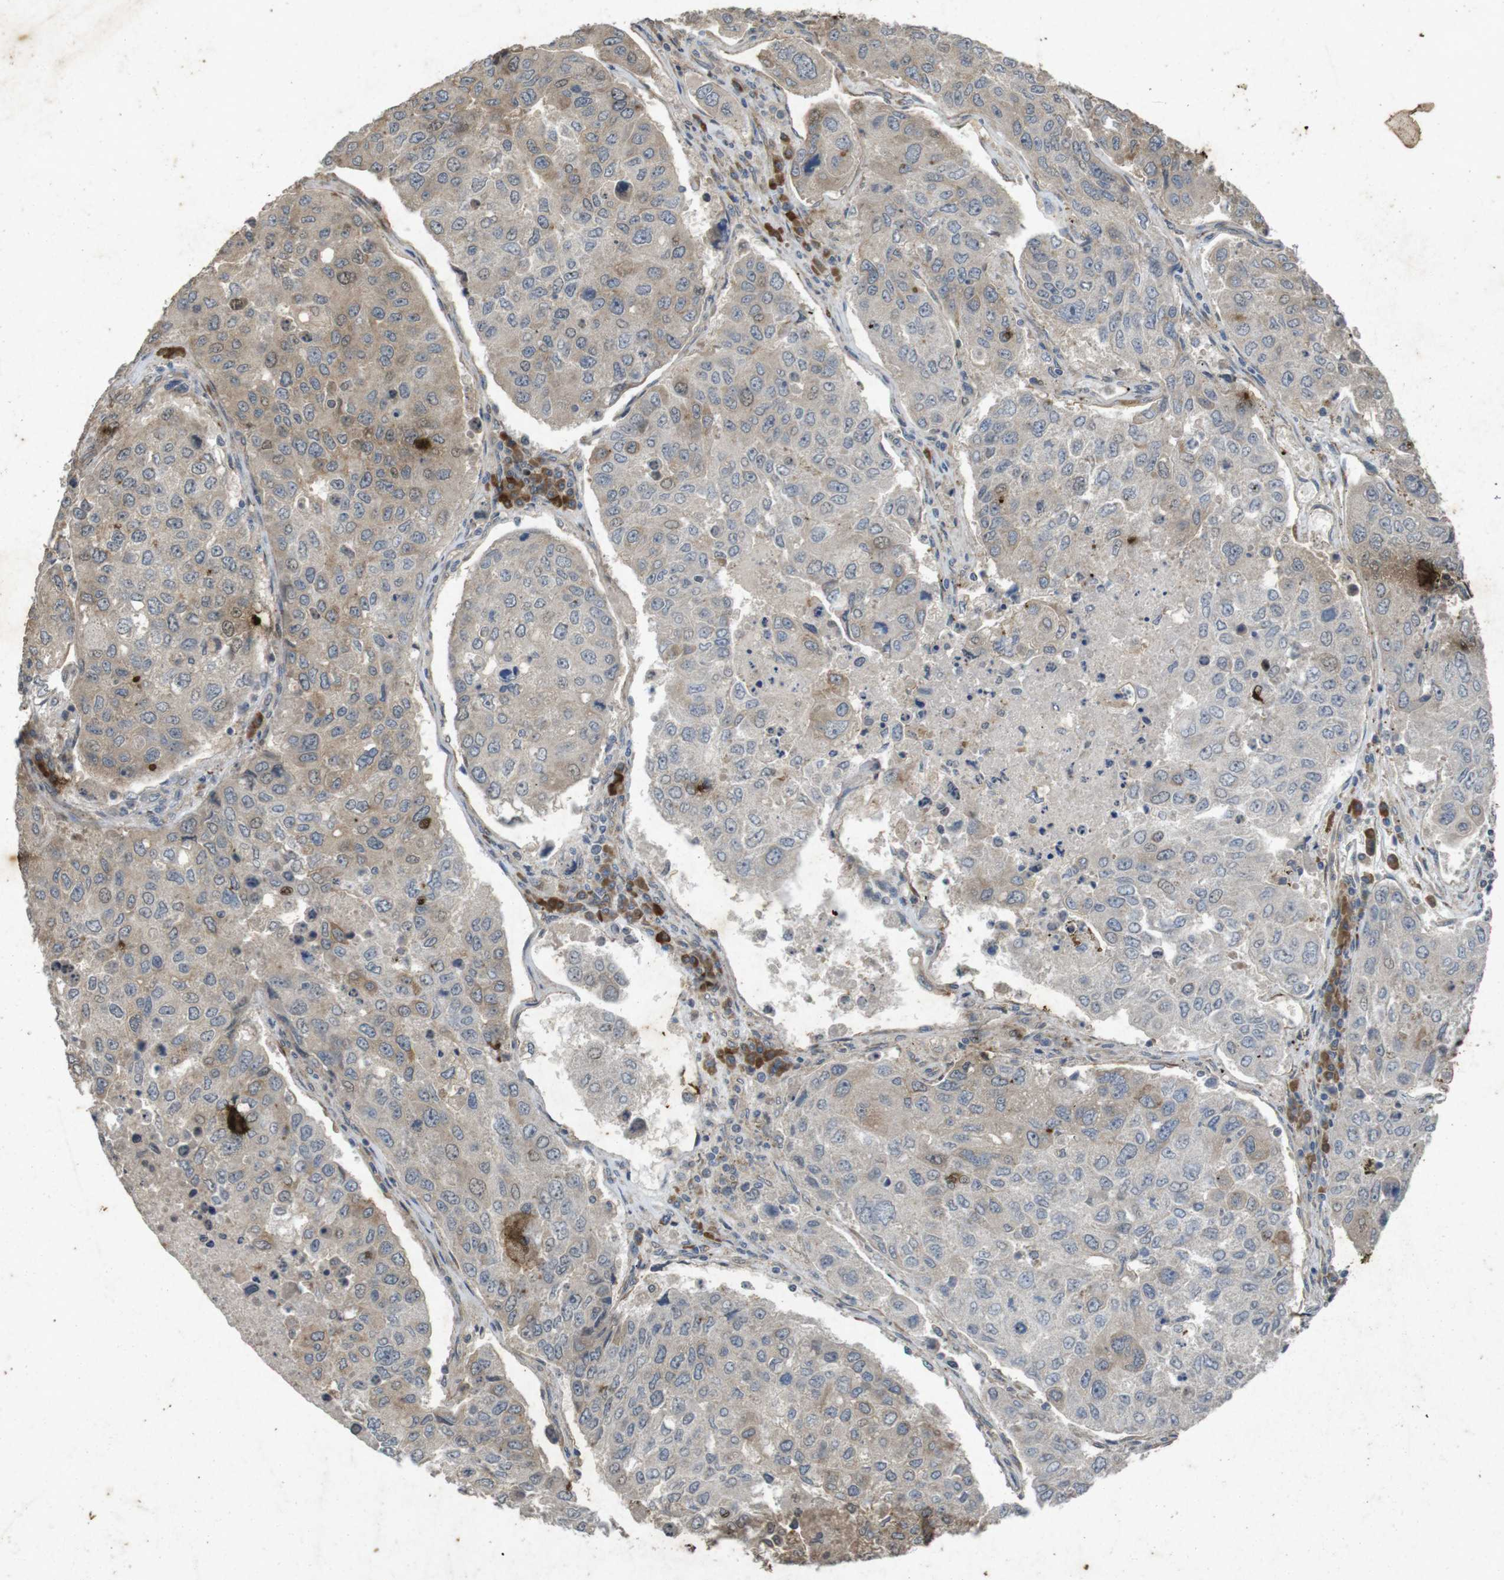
{"staining": {"intensity": "weak", "quantity": ">75%", "location": "cytoplasmic/membranous"}, "tissue": "urothelial cancer", "cell_type": "Tumor cells", "image_type": "cancer", "snomed": [{"axis": "morphology", "description": "Urothelial carcinoma, High grade"}, {"axis": "topography", "description": "Lymph node"}, {"axis": "topography", "description": "Urinary bladder"}], "caption": "IHC photomicrograph of neoplastic tissue: human high-grade urothelial carcinoma stained using IHC exhibits low levels of weak protein expression localized specifically in the cytoplasmic/membranous of tumor cells, appearing as a cytoplasmic/membranous brown color.", "gene": "FLCN", "patient": {"sex": "male", "age": 51}}